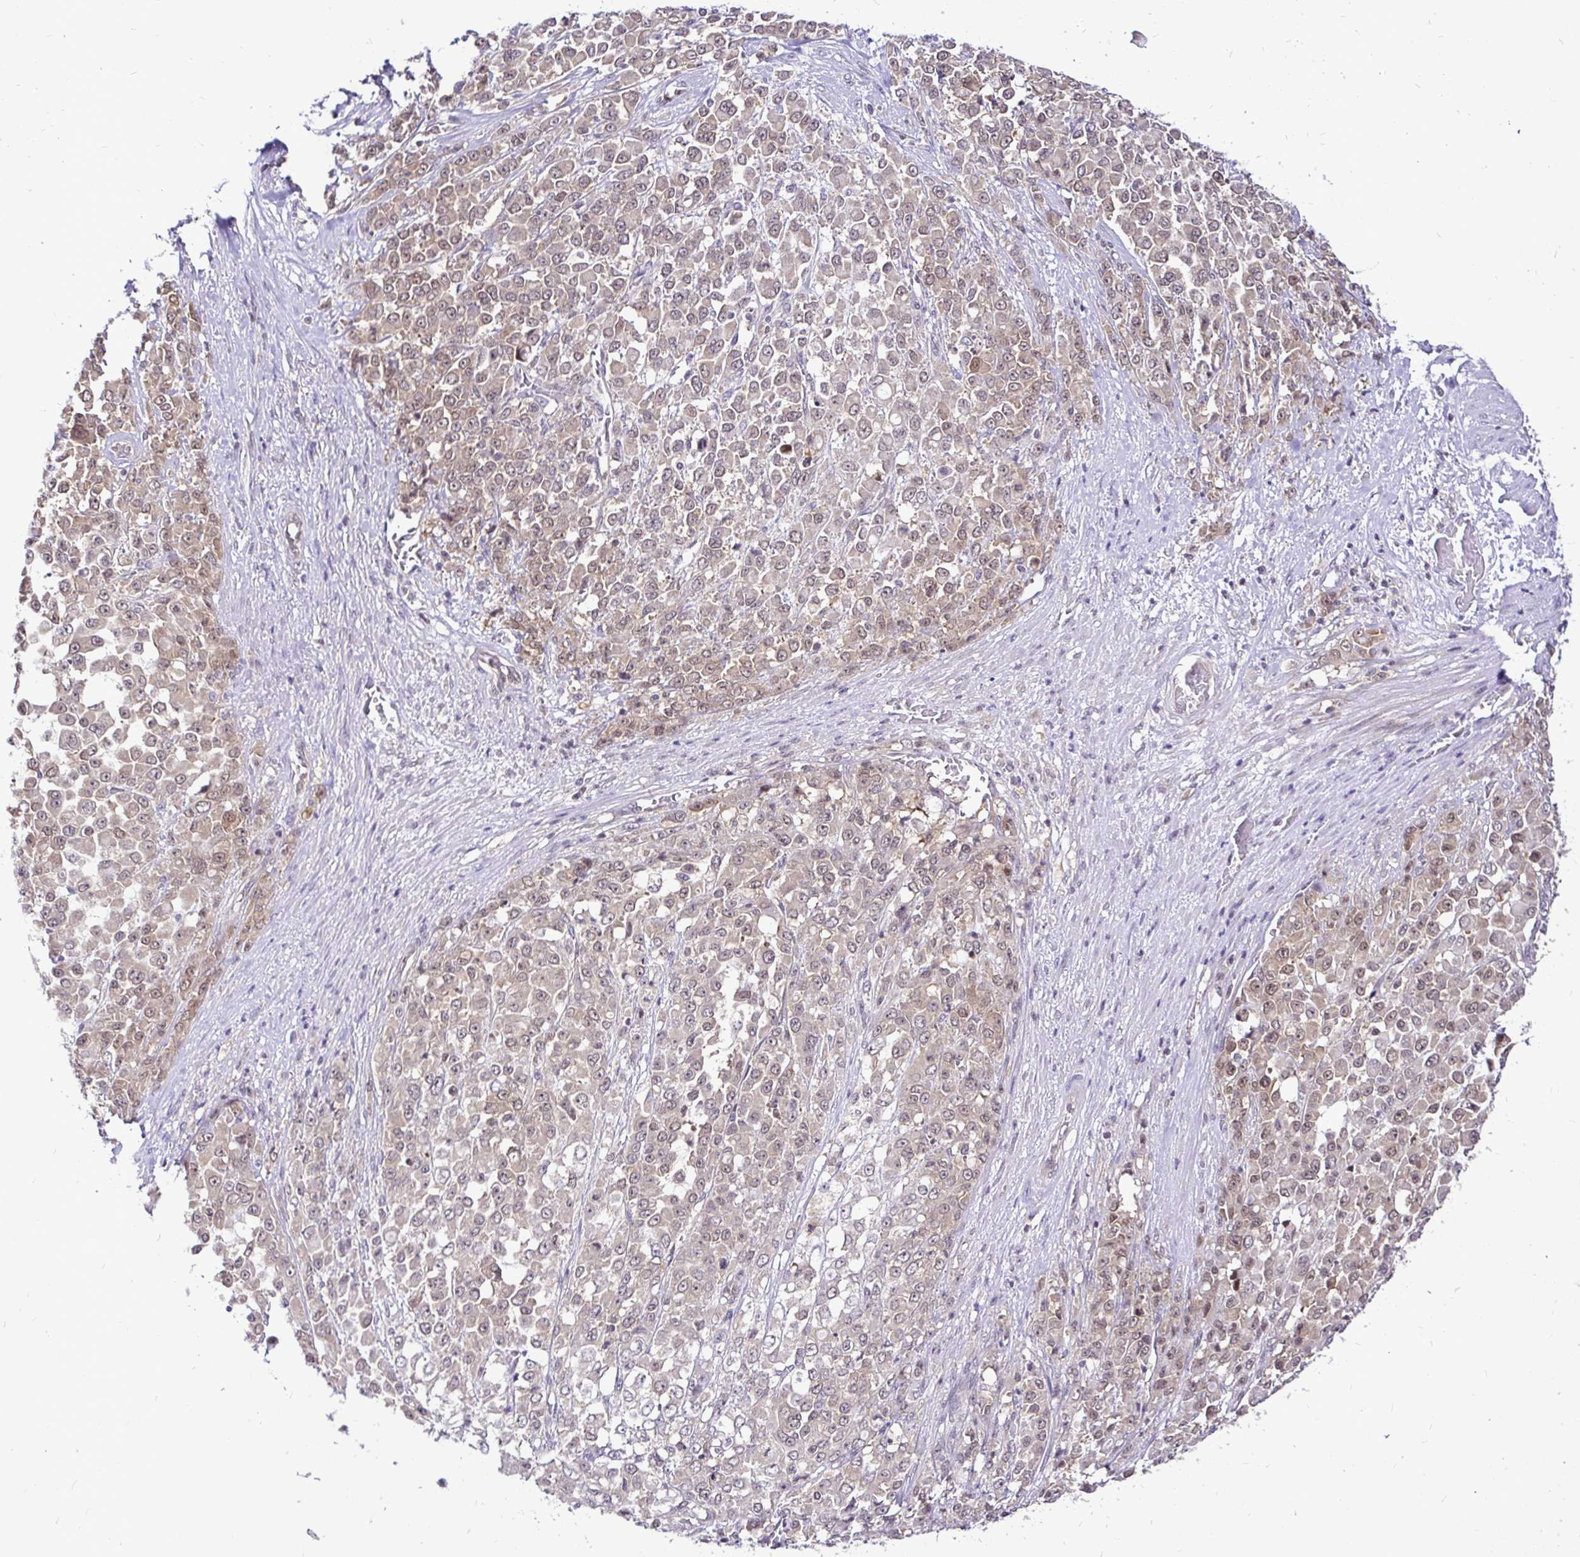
{"staining": {"intensity": "moderate", "quantity": "25%-75%", "location": "cytoplasmic/membranous,nuclear"}, "tissue": "stomach cancer", "cell_type": "Tumor cells", "image_type": "cancer", "snomed": [{"axis": "morphology", "description": "Adenocarcinoma, NOS"}, {"axis": "topography", "description": "Stomach"}], "caption": "The immunohistochemical stain highlights moderate cytoplasmic/membranous and nuclear positivity in tumor cells of stomach cancer (adenocarcinoma) tissue.", "gene": "UBE2M", "patient": {"sex": "female", "age": 76}}